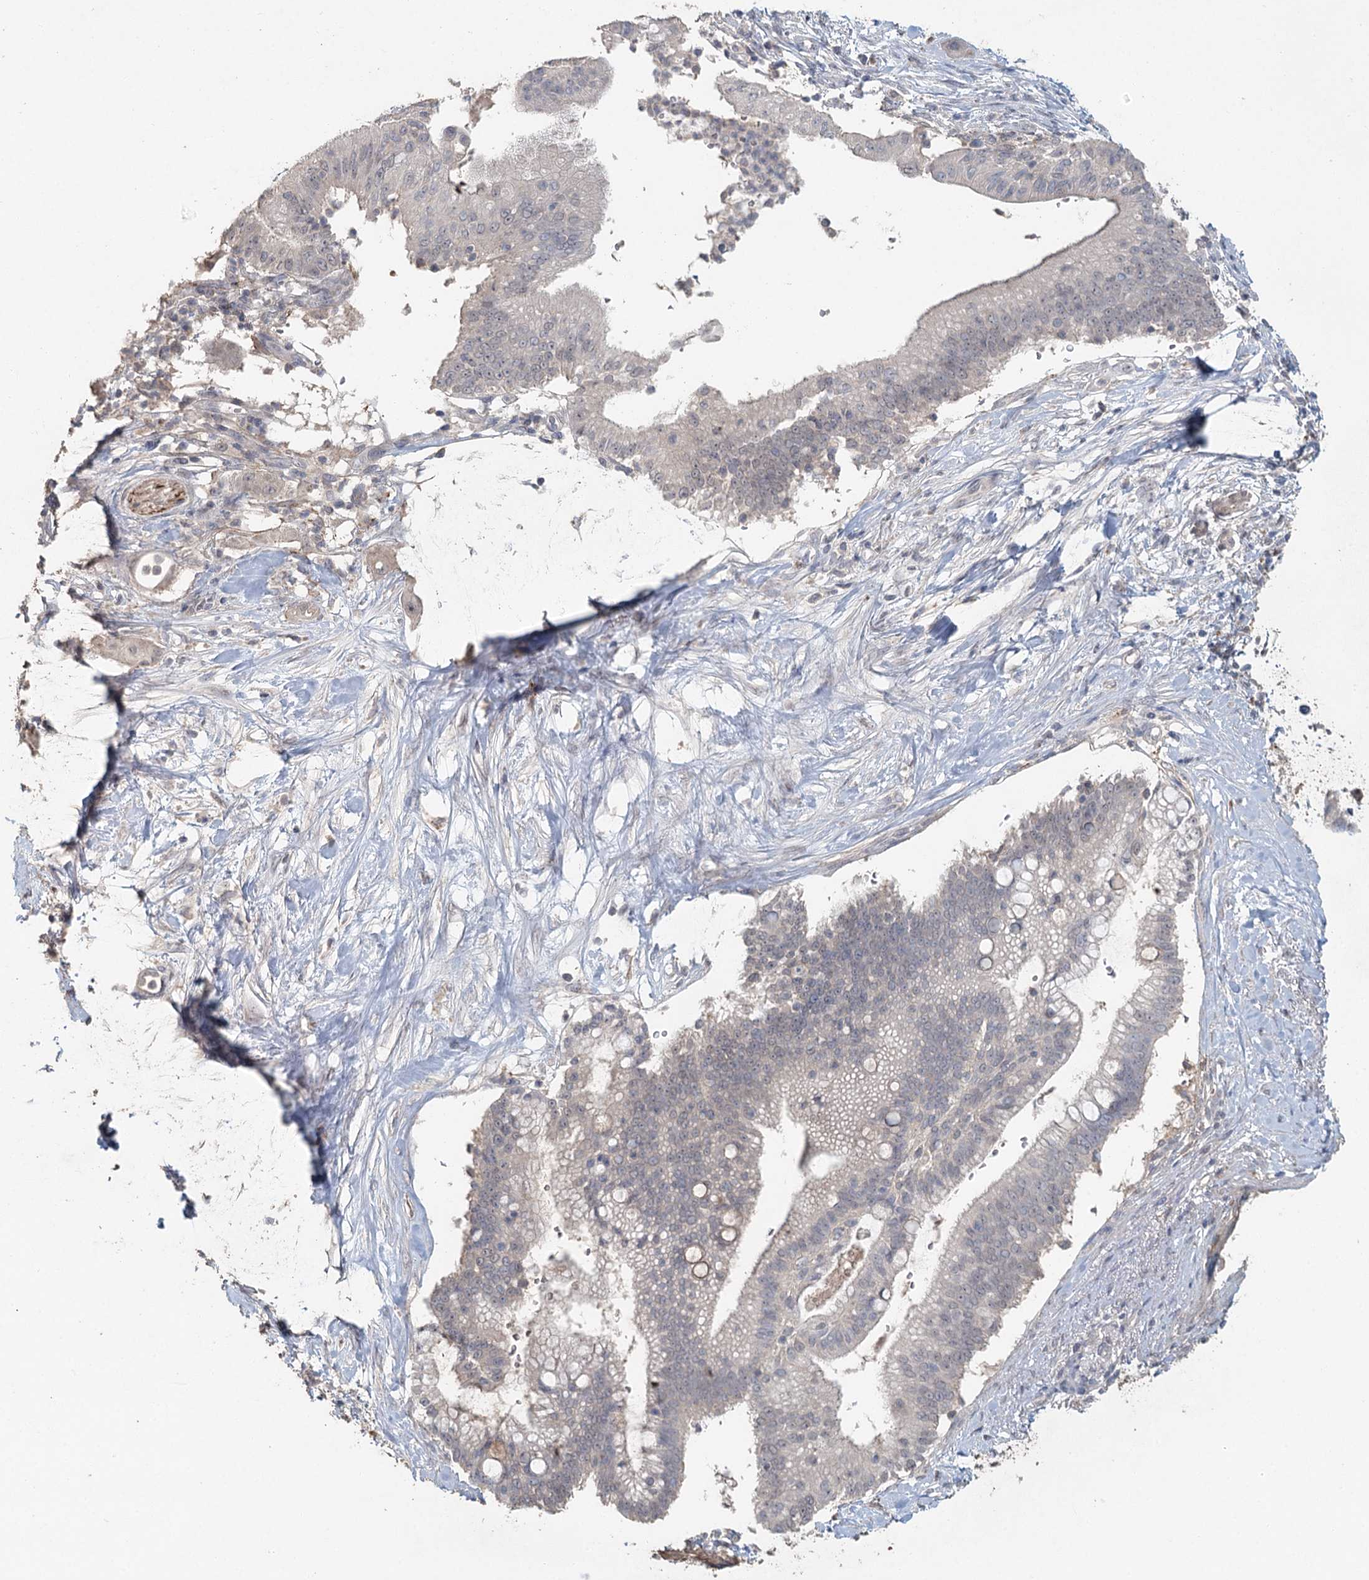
{"staining": {"intensity": "negative", "quantity": "none", "location": "none"}, "tissue": "pancreatic cancer", "cell_type": "Tumor cells", "image_type": "cancer", "snomed": [{"axis": "morphology", "description": "Adenocarcinoma, NOS"}, {"axis": "topography", "description": "Pancreas"}], "caption": "Tumor cells are negative for brown protein staining in pancreatic adenocarcinoma. (DAB immunohistochemistry (IHC), high magnification).", "gene": "ADK", "patient": {"sex": "male", "age": 68}}